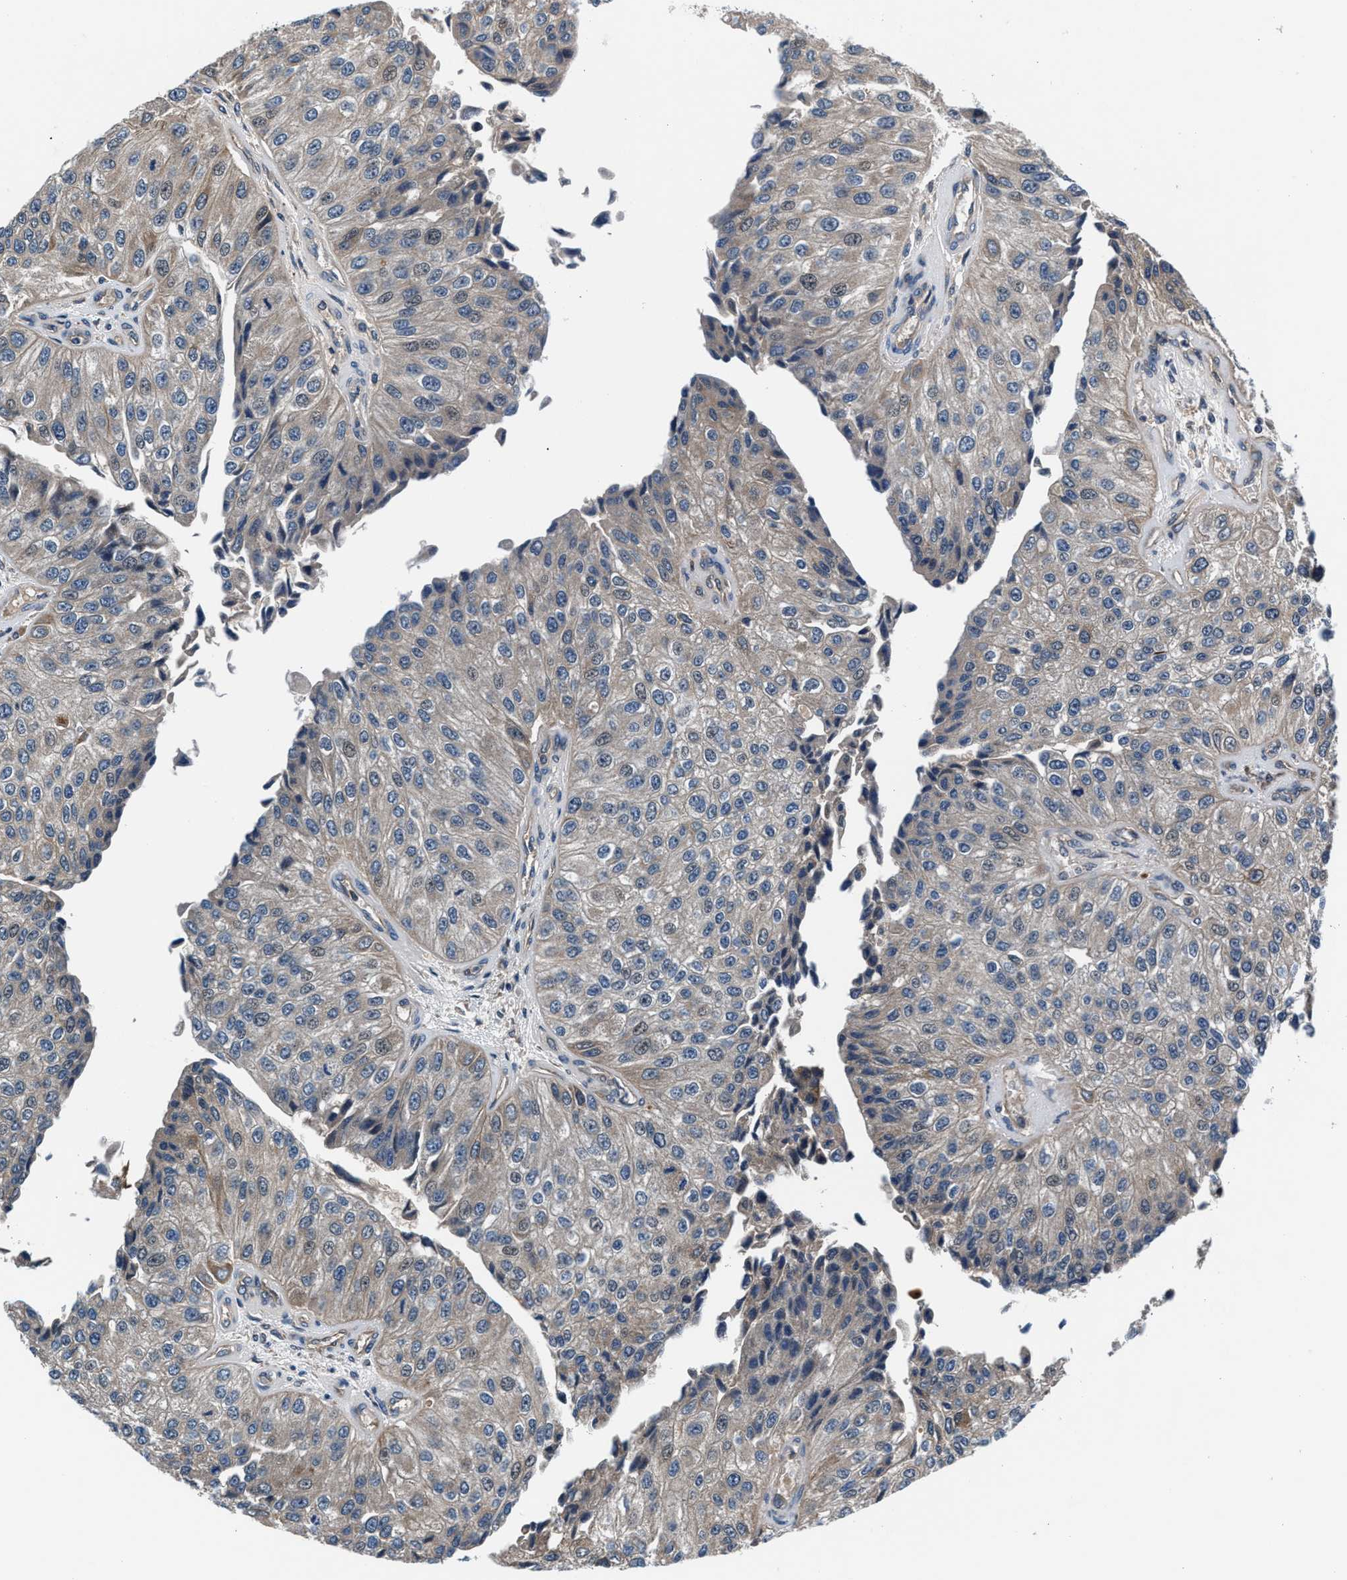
{"staining": {"intensity": "weak", "quantity": "<25%", "location": "cytoplasmic/membranous"}, "tissue": "urothelial cancer", "cell_type": "Tumor cells", "image_type": "cancer", "snomed": [{"axis": "morphology", "description": "Urothelial carcinoma, High grade"}, {"axis": "topography", "description": "Kidney"}, {"axis": "topography", "description": "Urinary bladder"}], "caption": "Tumor cells show no significant protein expression in urothelial carcinoma (high-grade).", "gene": "PRPSAP2", "patient": {"sex": "male", "age": 77}}